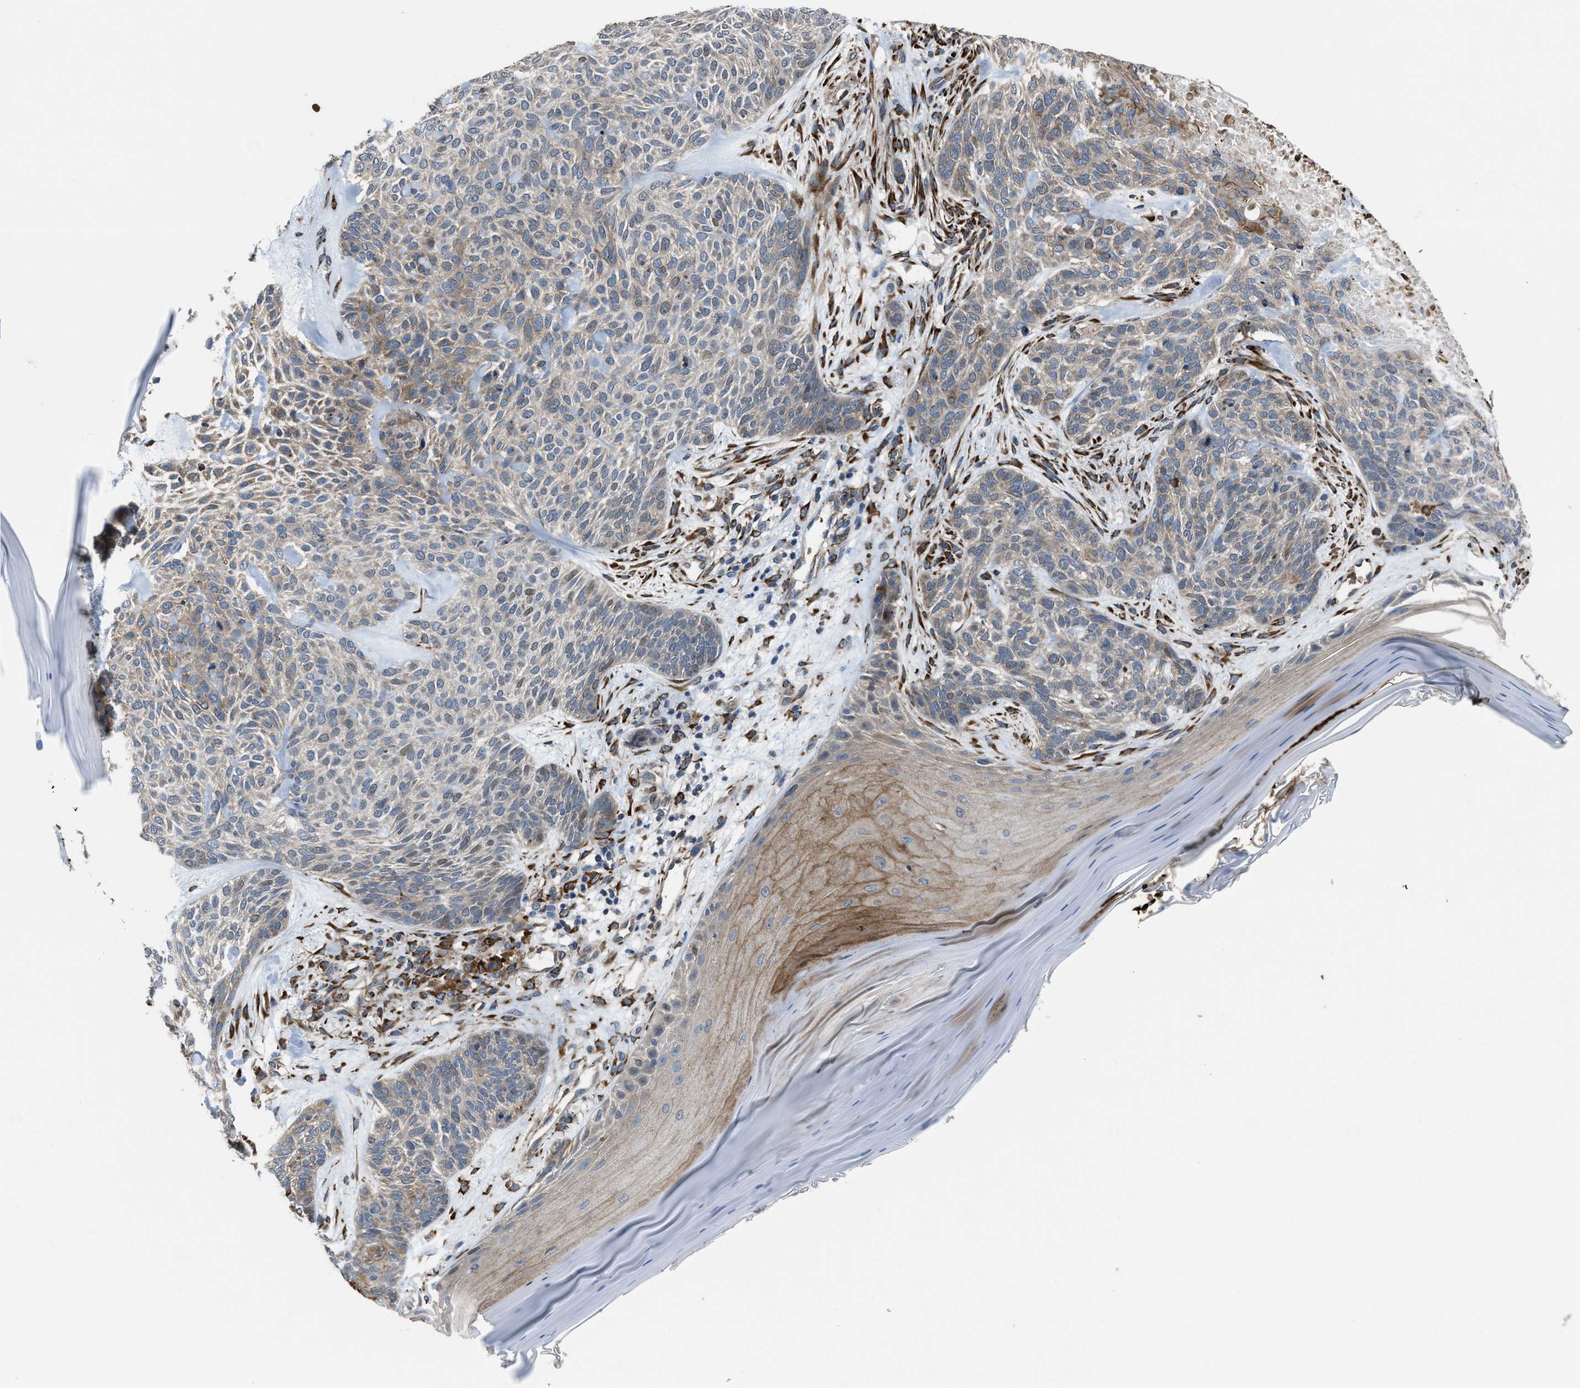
{"staining": {"intensity": "moderate", "quantity": "25%-75%", "location": "cytoplasmic/membranous"}, "tissue": "skin cancer", "cell_type": "Tumor cells", "image_type": "cancer", "snomed": [{"axis": "morphology", "description": "Basal cell carcinoma"}, {"axis": "topography", "description": "Skin"}], "caption": "IHC micrograph of human skin basal cell carcinoma stained for a protein (brown), which shows medium levels of moderate cytoplasmic/membranous expression in approximately 25%-75% of tumor cells.", "gene": "SELENOM", "patient": {"sex": "male", "age": 55}}